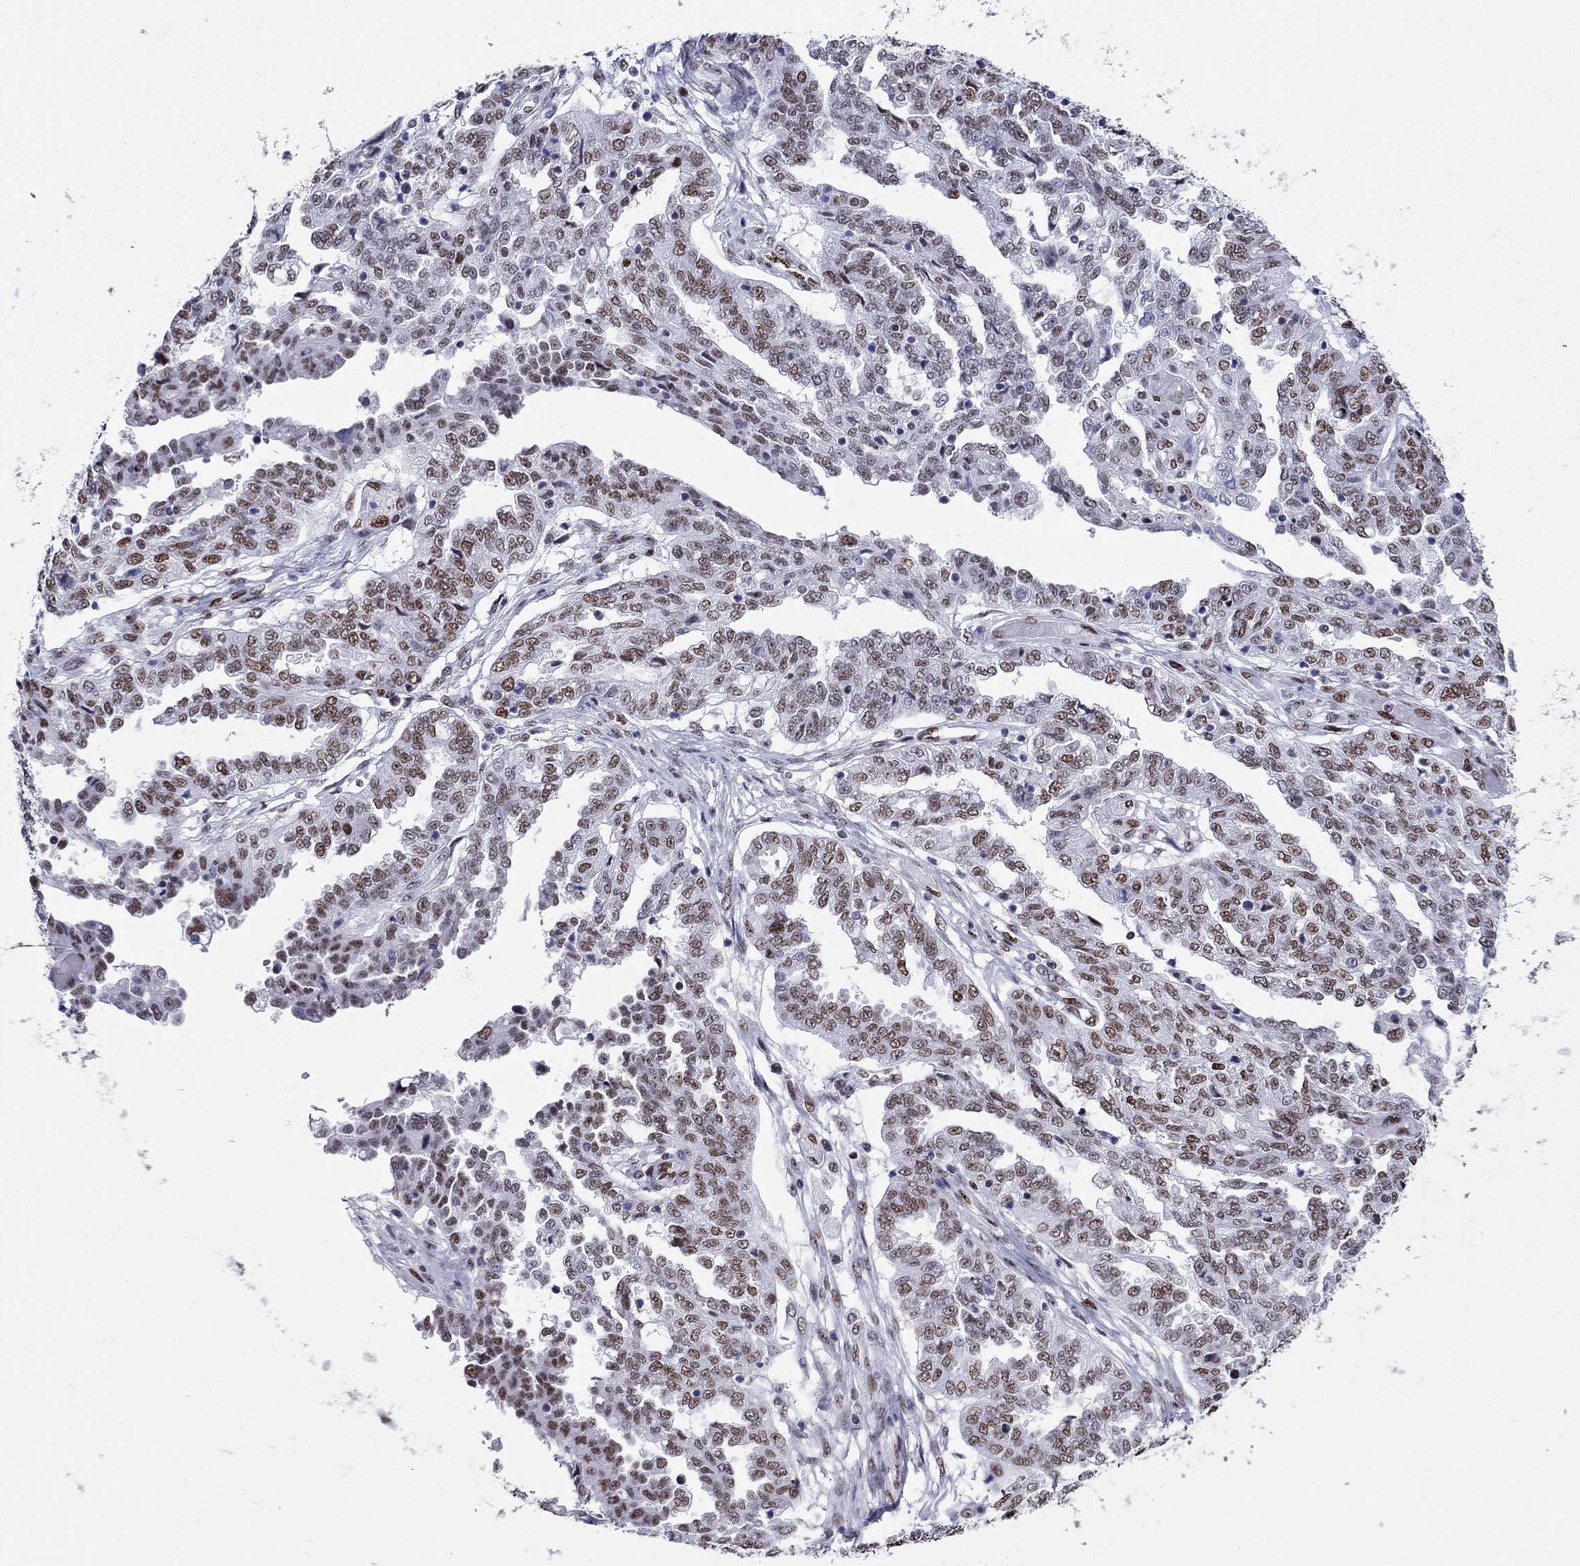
{"staining": {"intensity": "moderate", "quantity": ">75%", "location": "nuclear"}, "tissue": "ovarian cancer", "cell_type": "Tumor cells", "image_type": "cancer", "snomed": [{"axis": "morphology", "description": "Cystadenocarcinoma, serous, NOS"}, {"axis": "topography", "description": "Ovary"}], "caption": "DAB immunohistochemical staining of human serous cystadenocarcinoma (ovarian) exhibits moderate nuclear protein positivity in approximately >75% of tumor cells.", "gene": "PPM1G", "patient": {"sex": "female", "age": 67}}